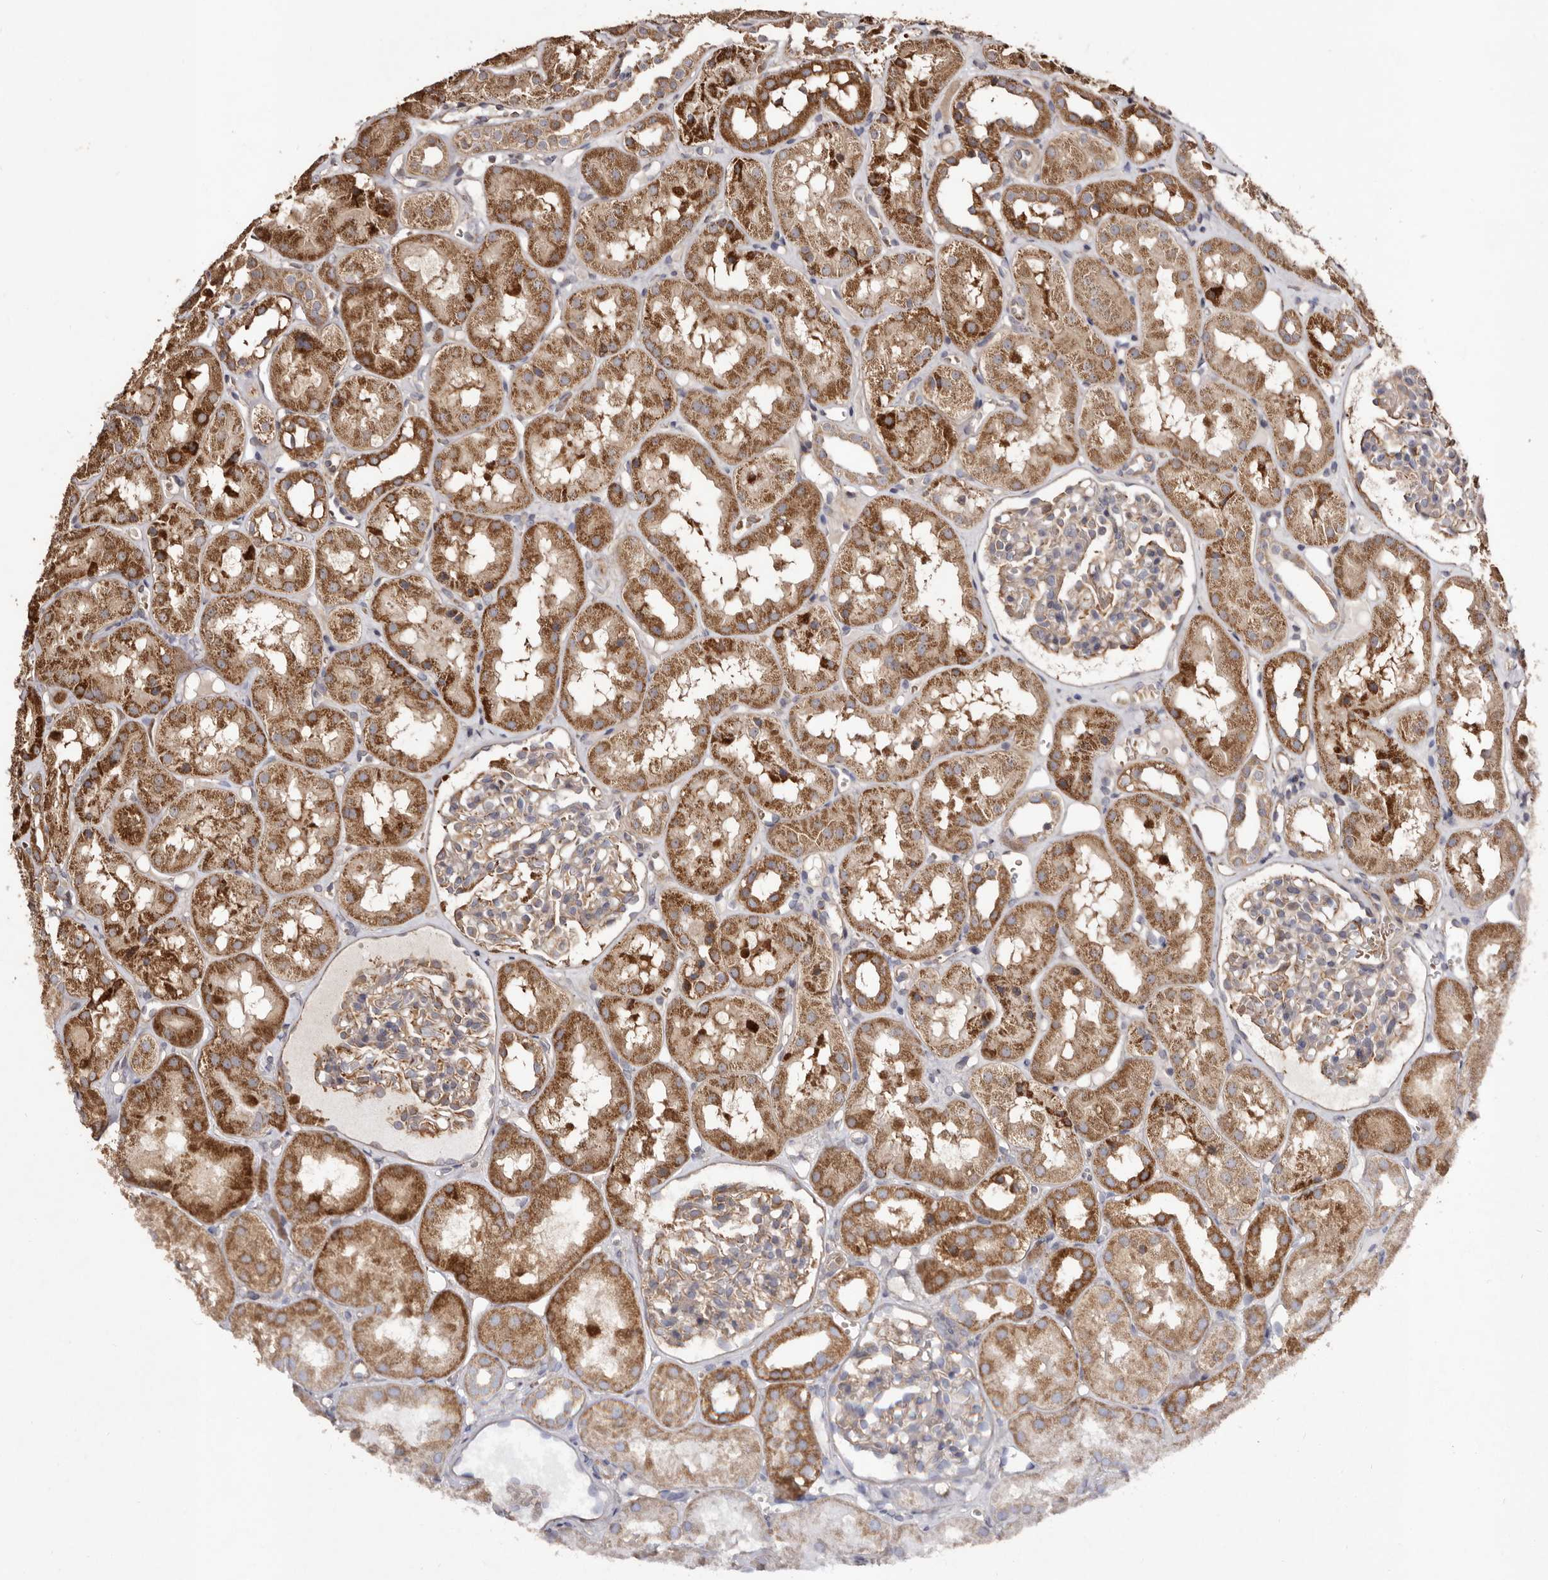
{"staining": {"intensity": "weak", "quantity": "25%-75%", "location": "cytoplasmic/membranous"}, "tissue": "kidney", "cell_type": "Cells in glomeruli", "image_type": "normal", "snomed": [{"axis": "morphology", "description": "Normal tissue, NOS"}, {"axis": "topography", "description": "Kidney"}], "caption": "Immunohistochemistry of benign kidney reveals low levels of weak cytoplasmic/membranous staining in about 25%-75% of cells in glomeruli. (Stains: DAB in brown, nuclei in blue, Microscopy: brightfield microscopy at high magnification).", "gene": "MACC1", "patient": {"sex": "male", "age": 16}}